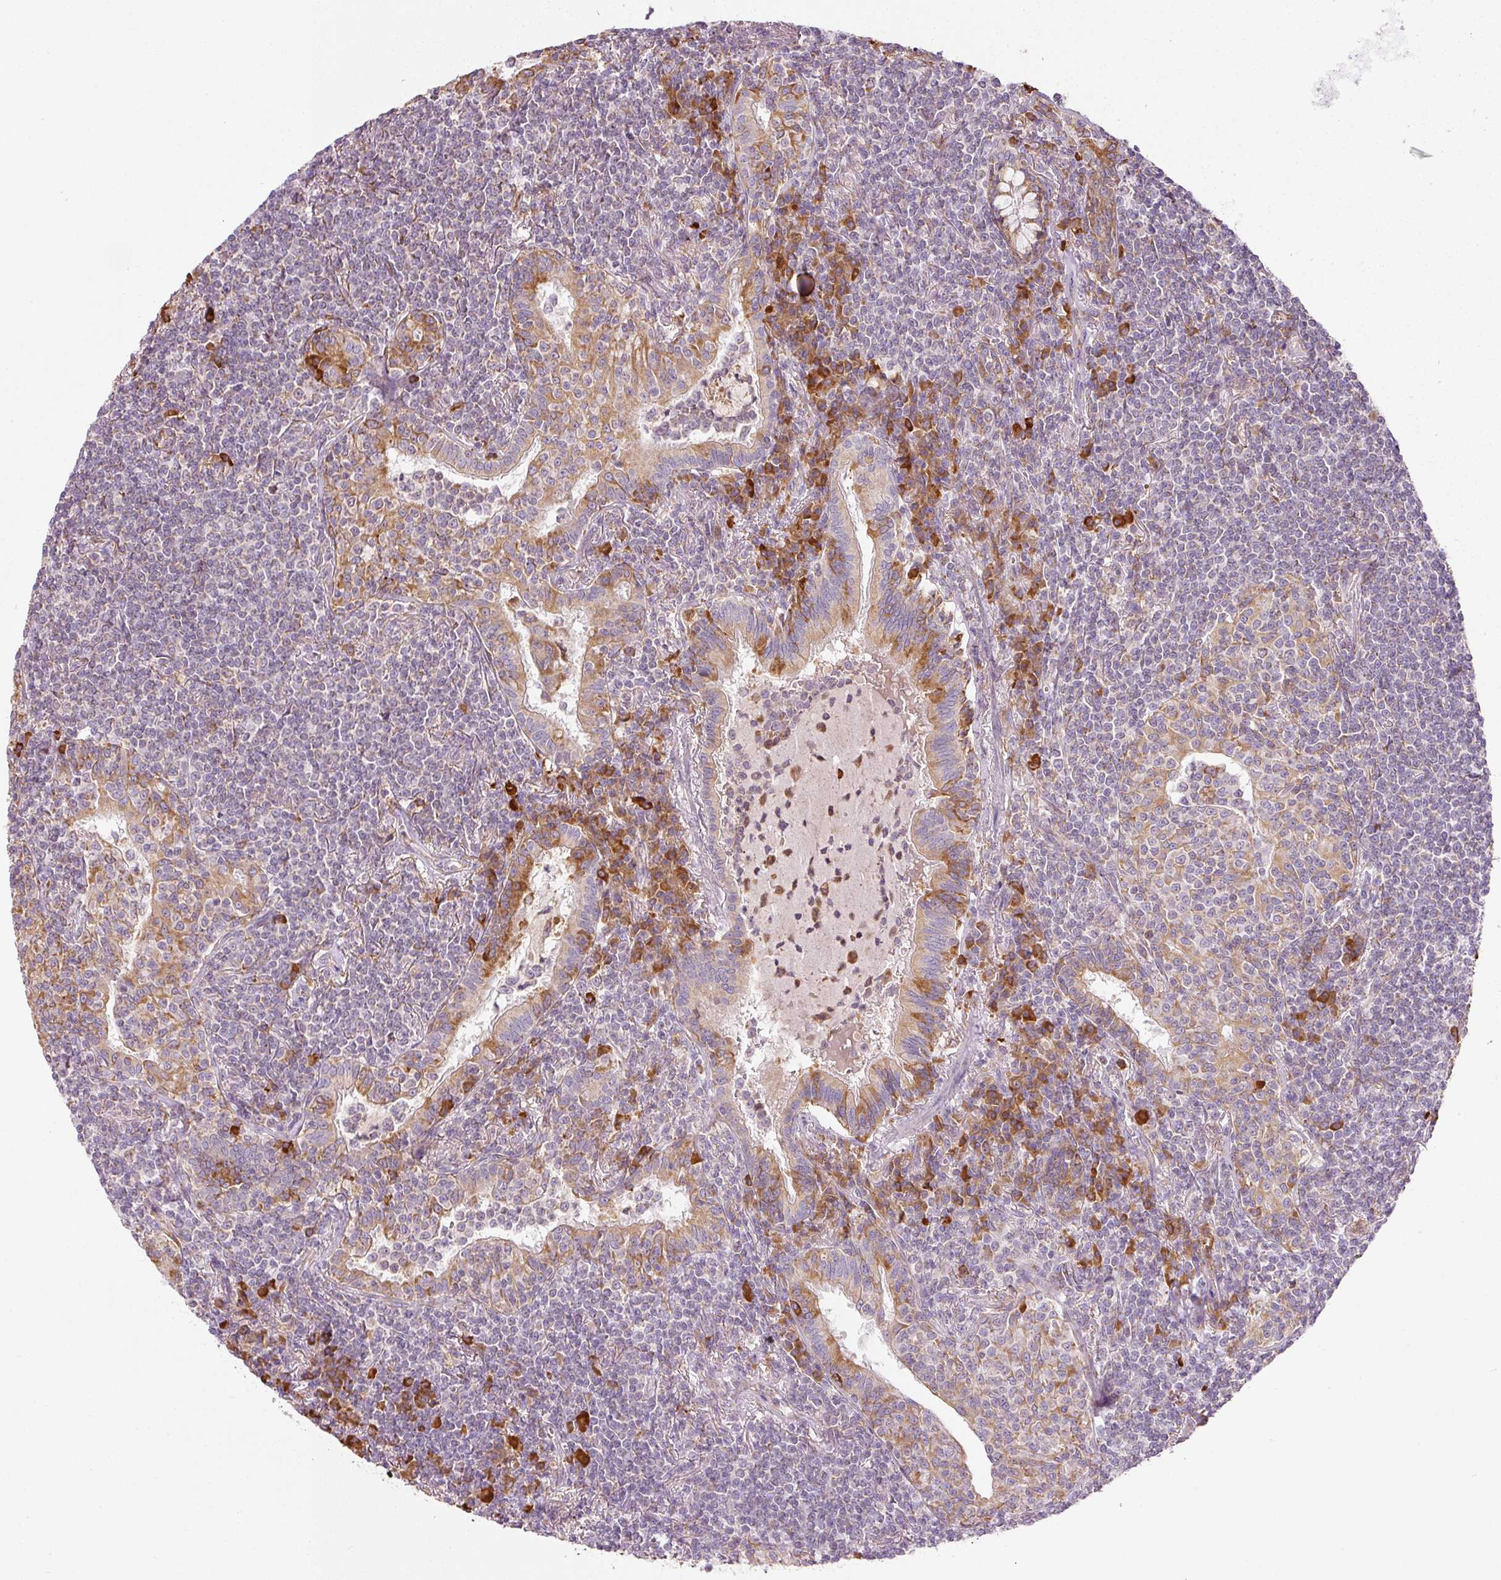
{"staining": {"intensity": "negative", "quantity": "none", "location": "none"}, "tissue": "lymphoma", "cell_type": "Tumor cells", "image_type": "cancer", "snomed": [{"axis": "morphology", "description": "Malignant lymphoma, non-Hodgkin's type, Low grade"}, {"axis": "topography", "description": "Lung"}], "caption": "Immunohistochemical staining of human low-grade malignant lymphoma, non-Hodgkin's type demonstrates no significant staining in tumor cells. (Brightfield microscopy of DAB (3,3'-diaminobenzidine) immunohistochemistry (IHC) at high magnification).", "gene": "MORN4", "patient": {"sex": "female", "age": 71}}